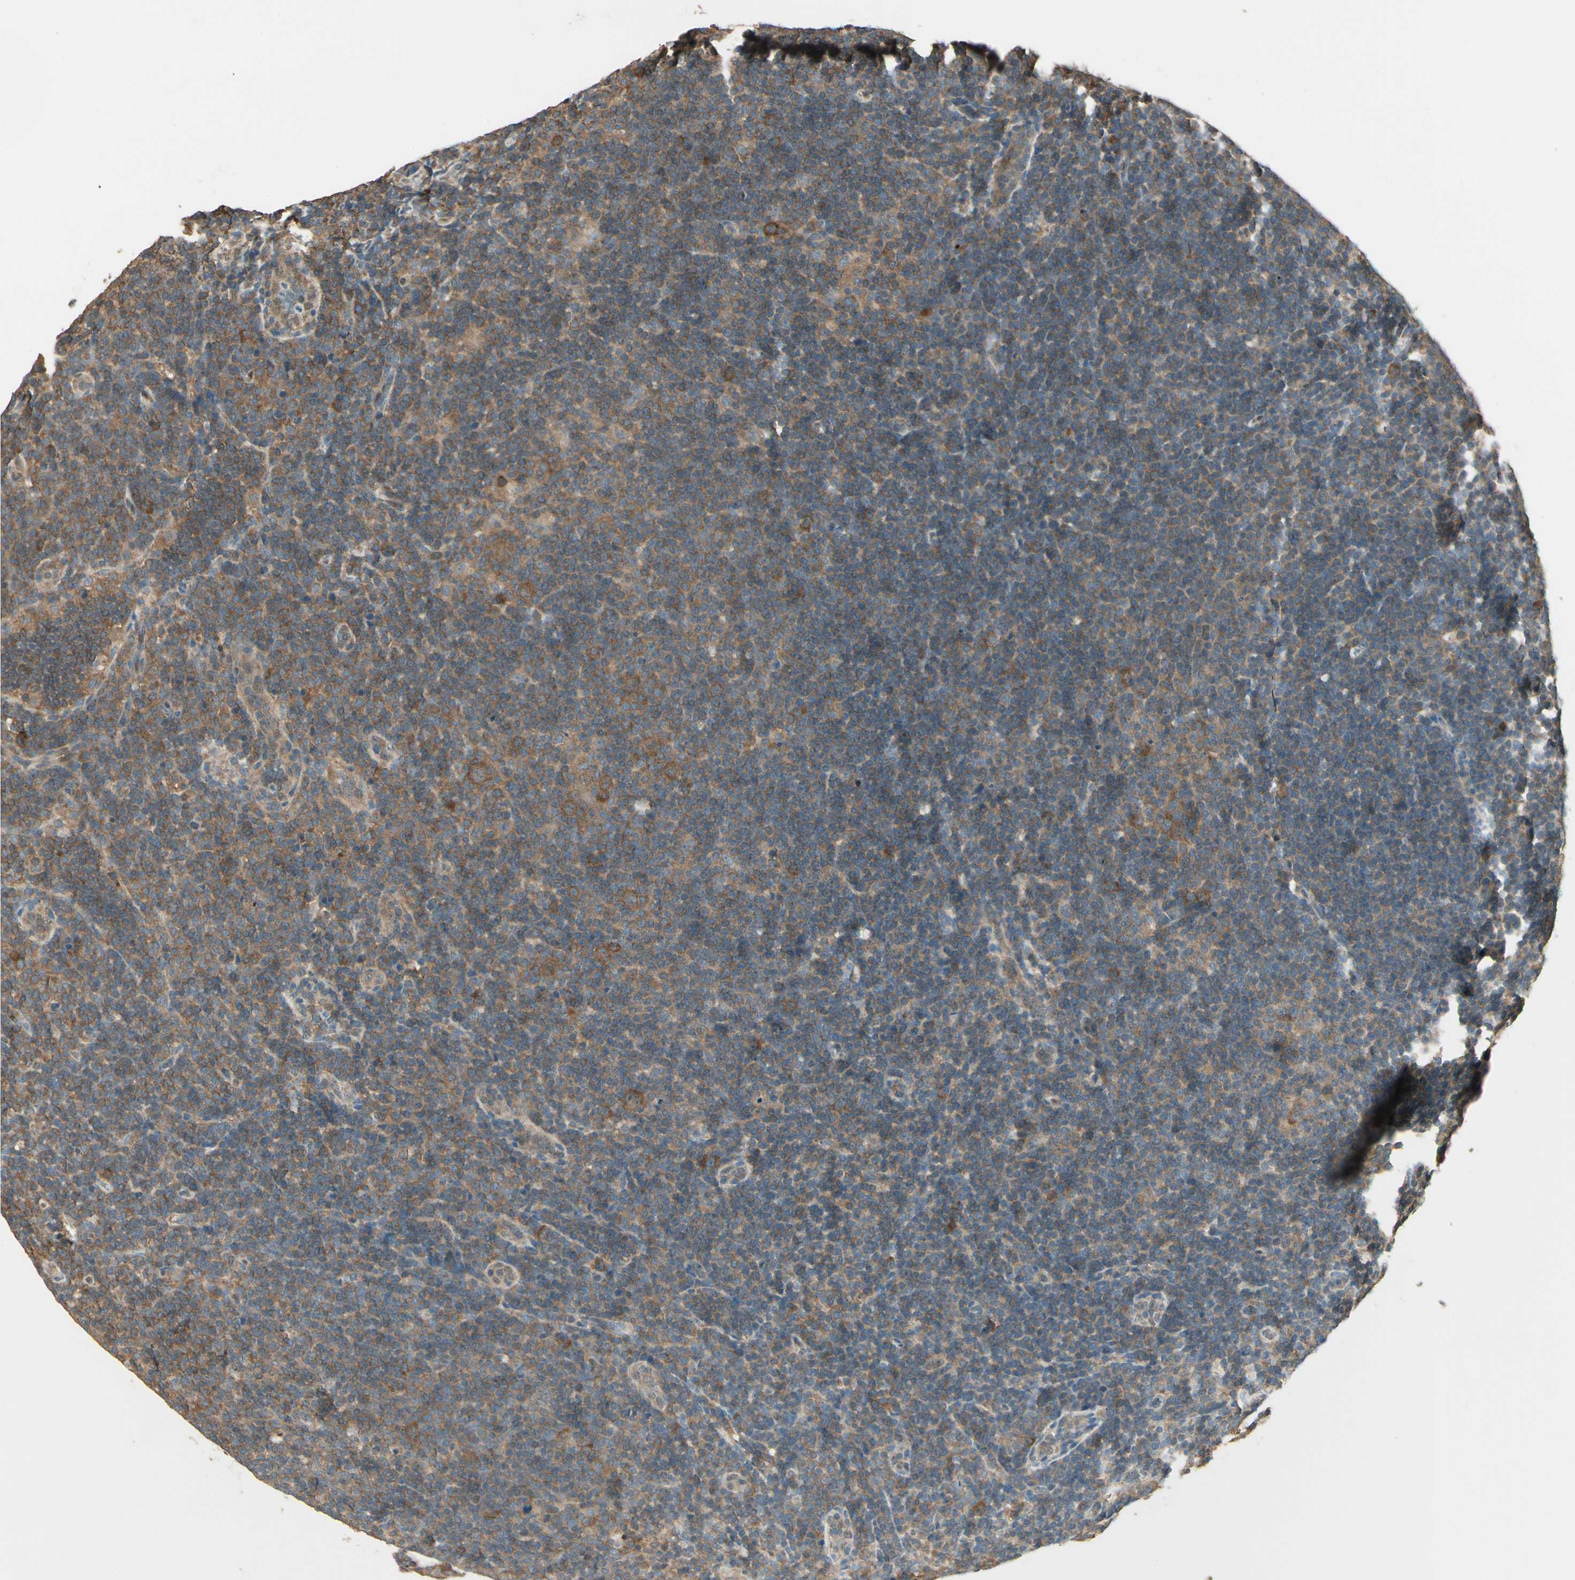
{"staining": {"intensity": "strong", "quantity": ">75%", "location": "cytoplasmic/membranous"}, "tissue": "lymphoma", "cell_type": "Tumor cells", "image_type": "cancer", "snomed": [{"axis": "morphology", "description": "Hodgkin's disease, NOS"}, {"axis": "topography", "description": "Lymph node"}], "caption": "There is high levels of strong cytoplasmic/membranous staining in tumor cells of Hodgkin's disease, as demonstrated by immunohistochemical staining (brown color).", "gene": "CCT7", "patient": {"sex": "female", "age": 57}}